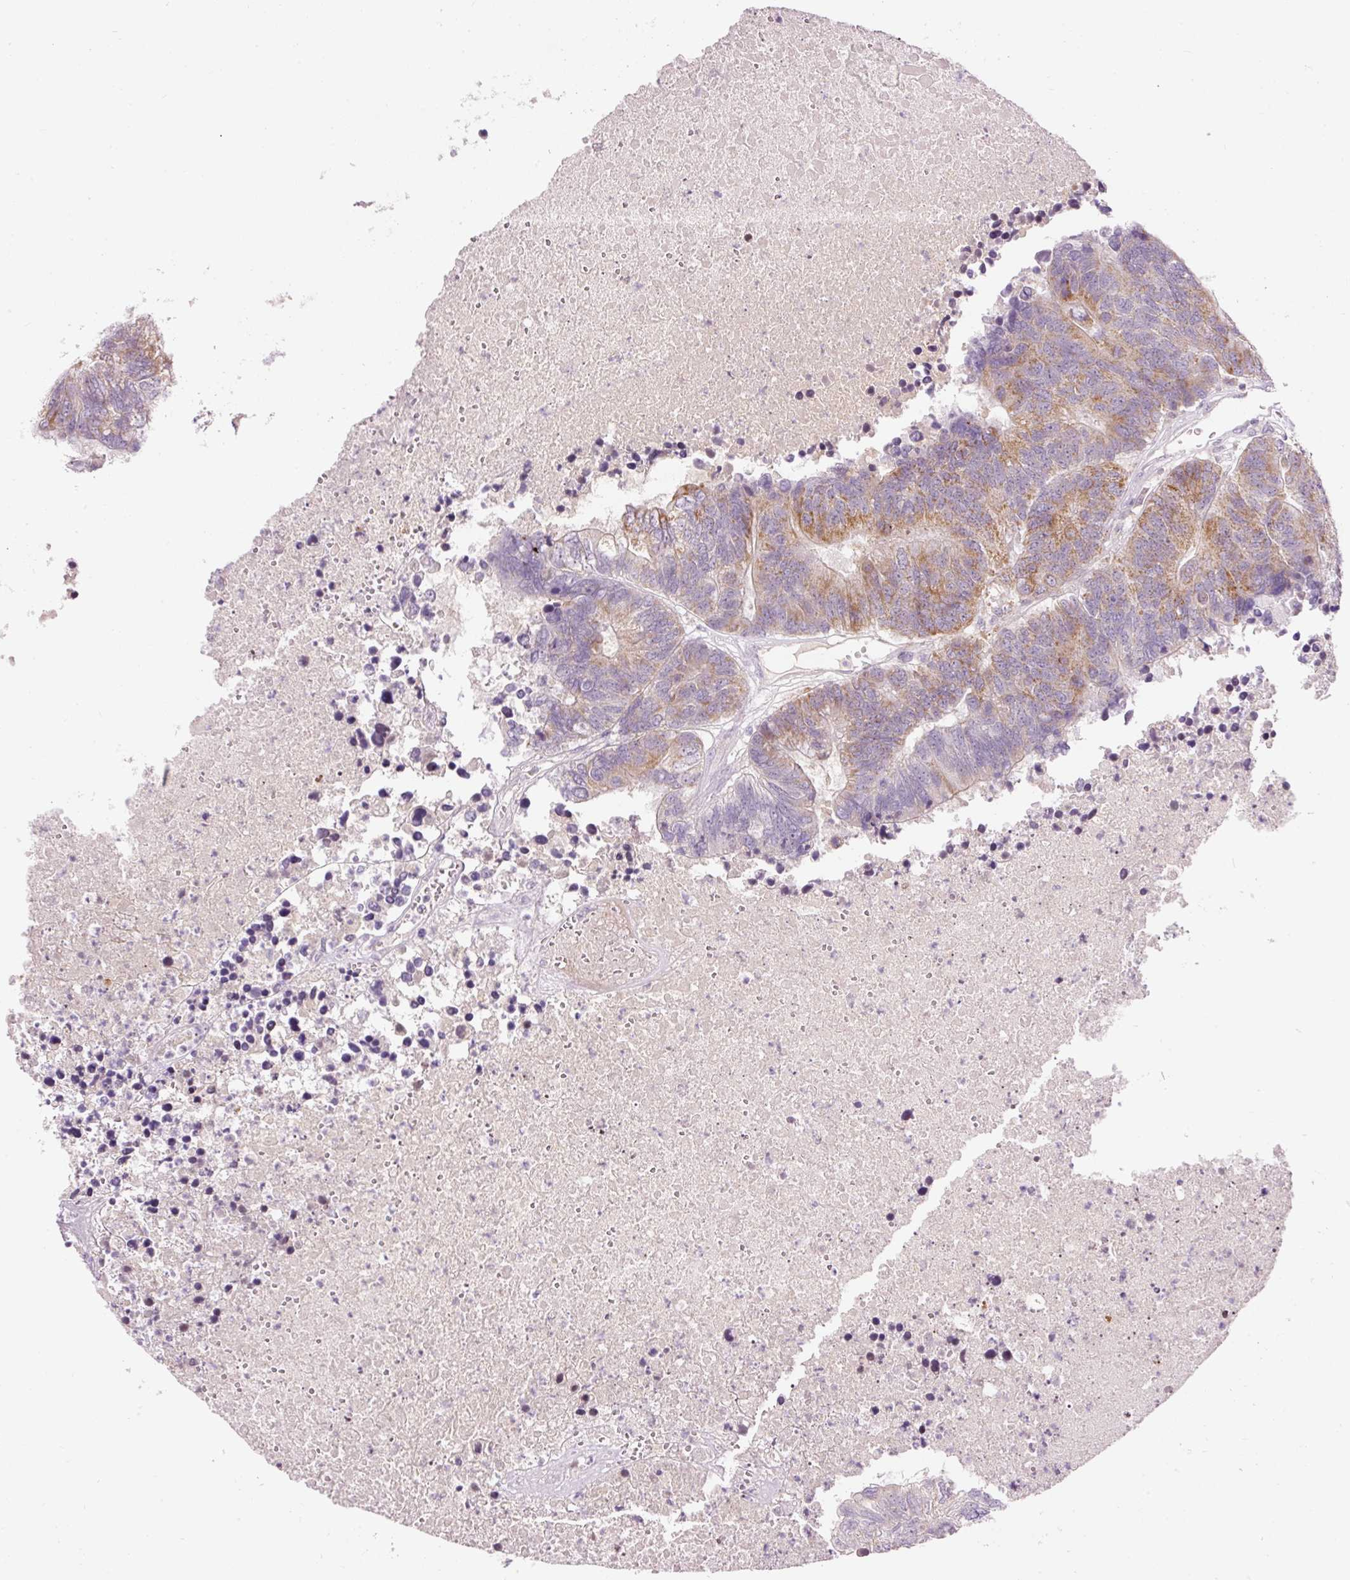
{"staining": {"intensity": "moderate", "quantity": ">75%", "location": "cytoplasmic/membranous"}, "tissue": "colorectal cancer", "cell_type": "Tumor cells", "image_type": "cancer", "snomed": [{"axis": "morphology", "description": "Adenocarcinoma, NOS"}, {"axis": "topography", "description": "Colon"}], "caption": "Protein expression analysis of colorectal adenocarcinoma shows moderate cytoplasmic/membranous staining in approximately >75% of tumor cells. (Stains: DAB (3,3'-diaminobenzidine) in brown, nuclei in blue, Microscopy: brightfield microscopy at high magnification).", "gene": "ABHD11", "patient": {"sex": "female", "age": 48}}